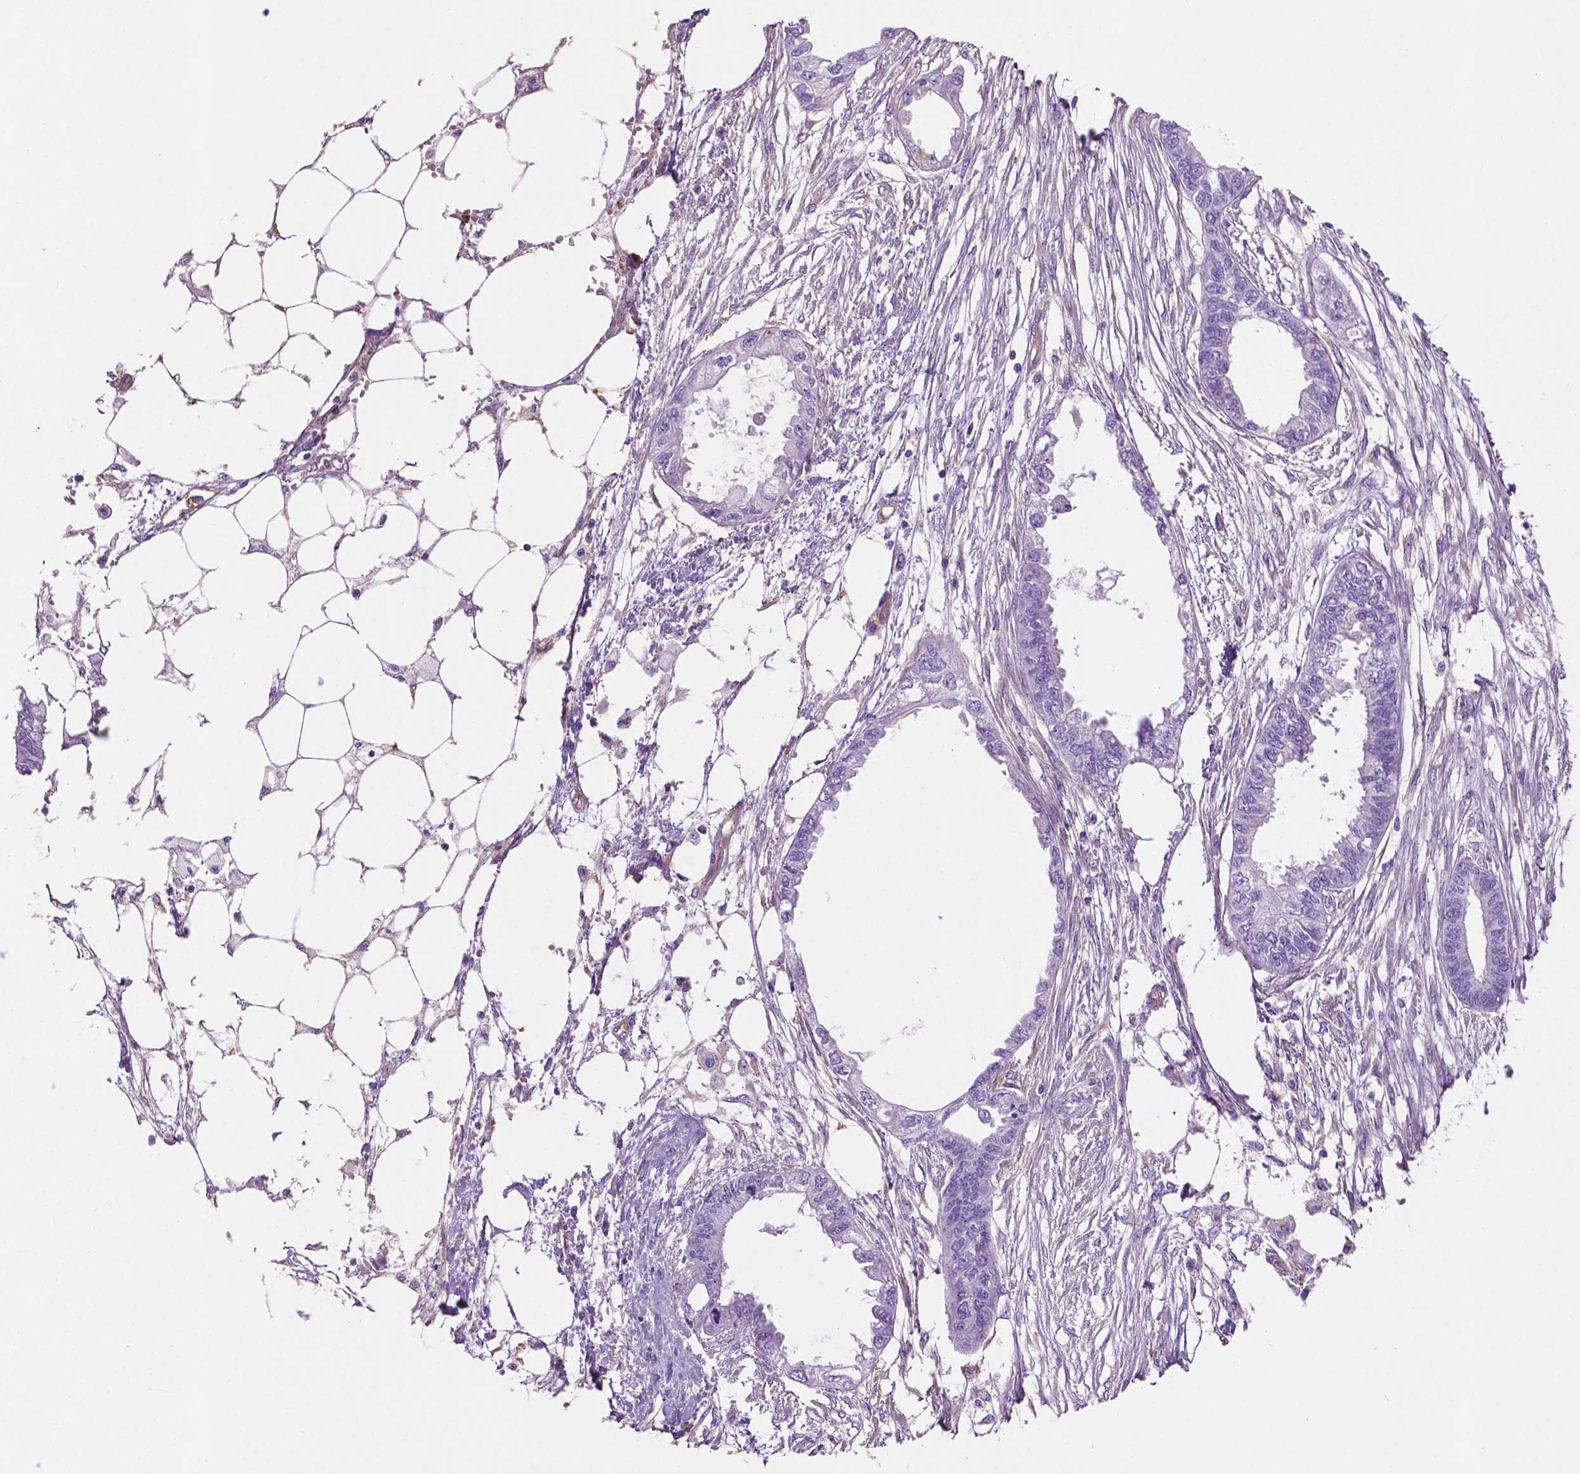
{"staining": {"intensity": "weak", "quantity": "<25%", "location": "cytoplasmic/membranous"}, "tissue": "endometrial cancer", "cell_type": "Tumor cells", "image_type": "cancer", "snomed": [{"axis": "morphology", "description": "Adenocarcinoma, NOS"}, {"axis": "morphology", "description": "Adenocarcinoma, metastatic, NOS"}, {"axis": "topography", "description": "Adipose tissue"}, {"axis": "topography", "description": "Endometrium"}], "caption": "The micrograph shows no staining of tumor cells in endometrial cancer (metastatic adenocarcinoma). The staining is performed using DAB brown chromogen with nuclei counter-stained in using hematoxylin.", "gene": "GDPD5", "patient": {"sex": "female", "age": 67}}